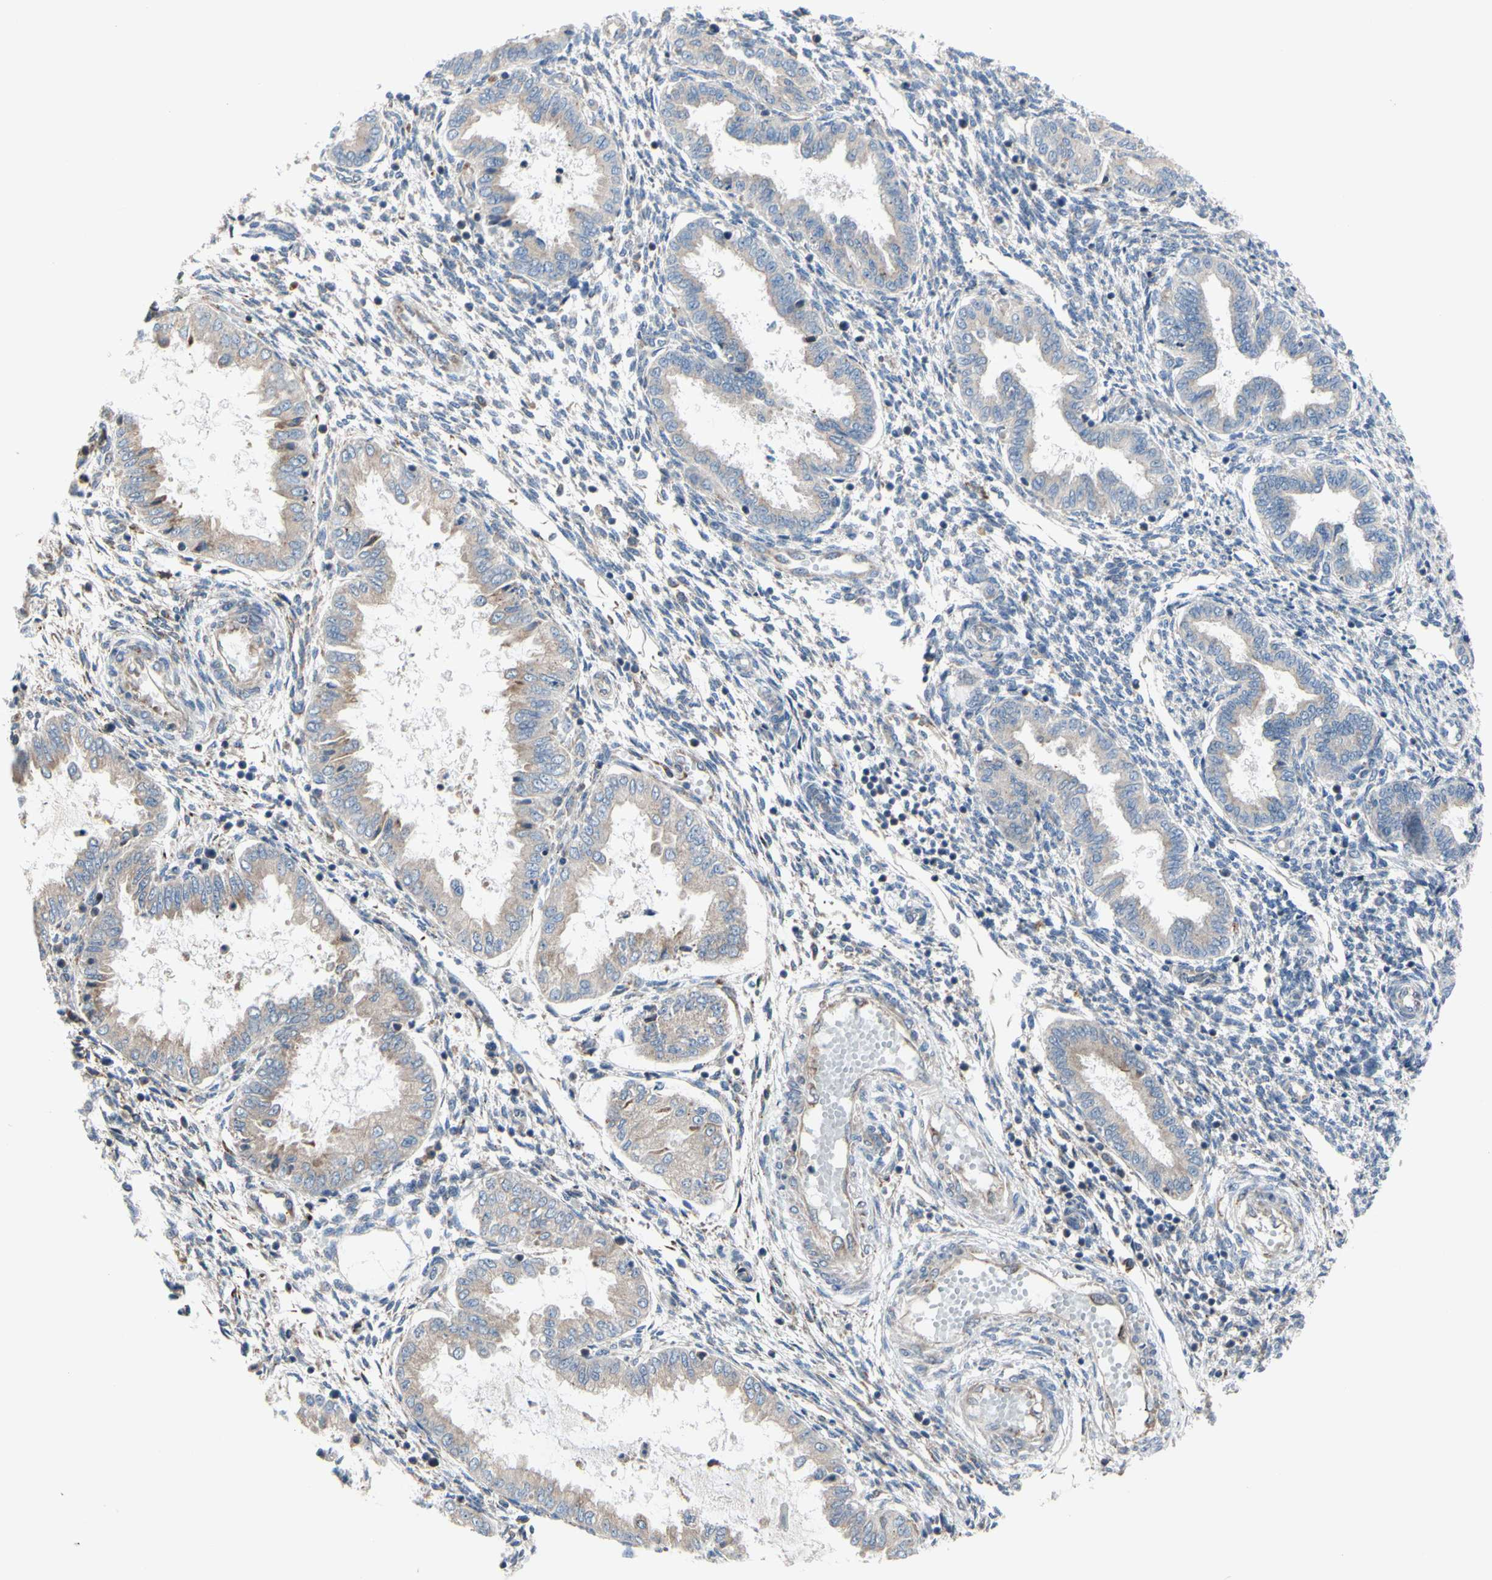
{"staining": {"intensity": "weak", "quantity": "<25%", "location": "cytoplasmic/membranous"}, "tissue": "endometrium", "cell_type": "Cells in endometrial stroma", "image_type": "normal", "snomed": [{"axis": "morphology", "description": "Normal tissue, NOS"}, {"axis": "topography", "description": "Endometrium"}], "caption": "Endometrium stained for a protein using immunohistochemistry (IHC) exhibits no expression cells in endometrial stroma.", "gene": "TTC14", "patient": {"sex": "female", "age": 33}}